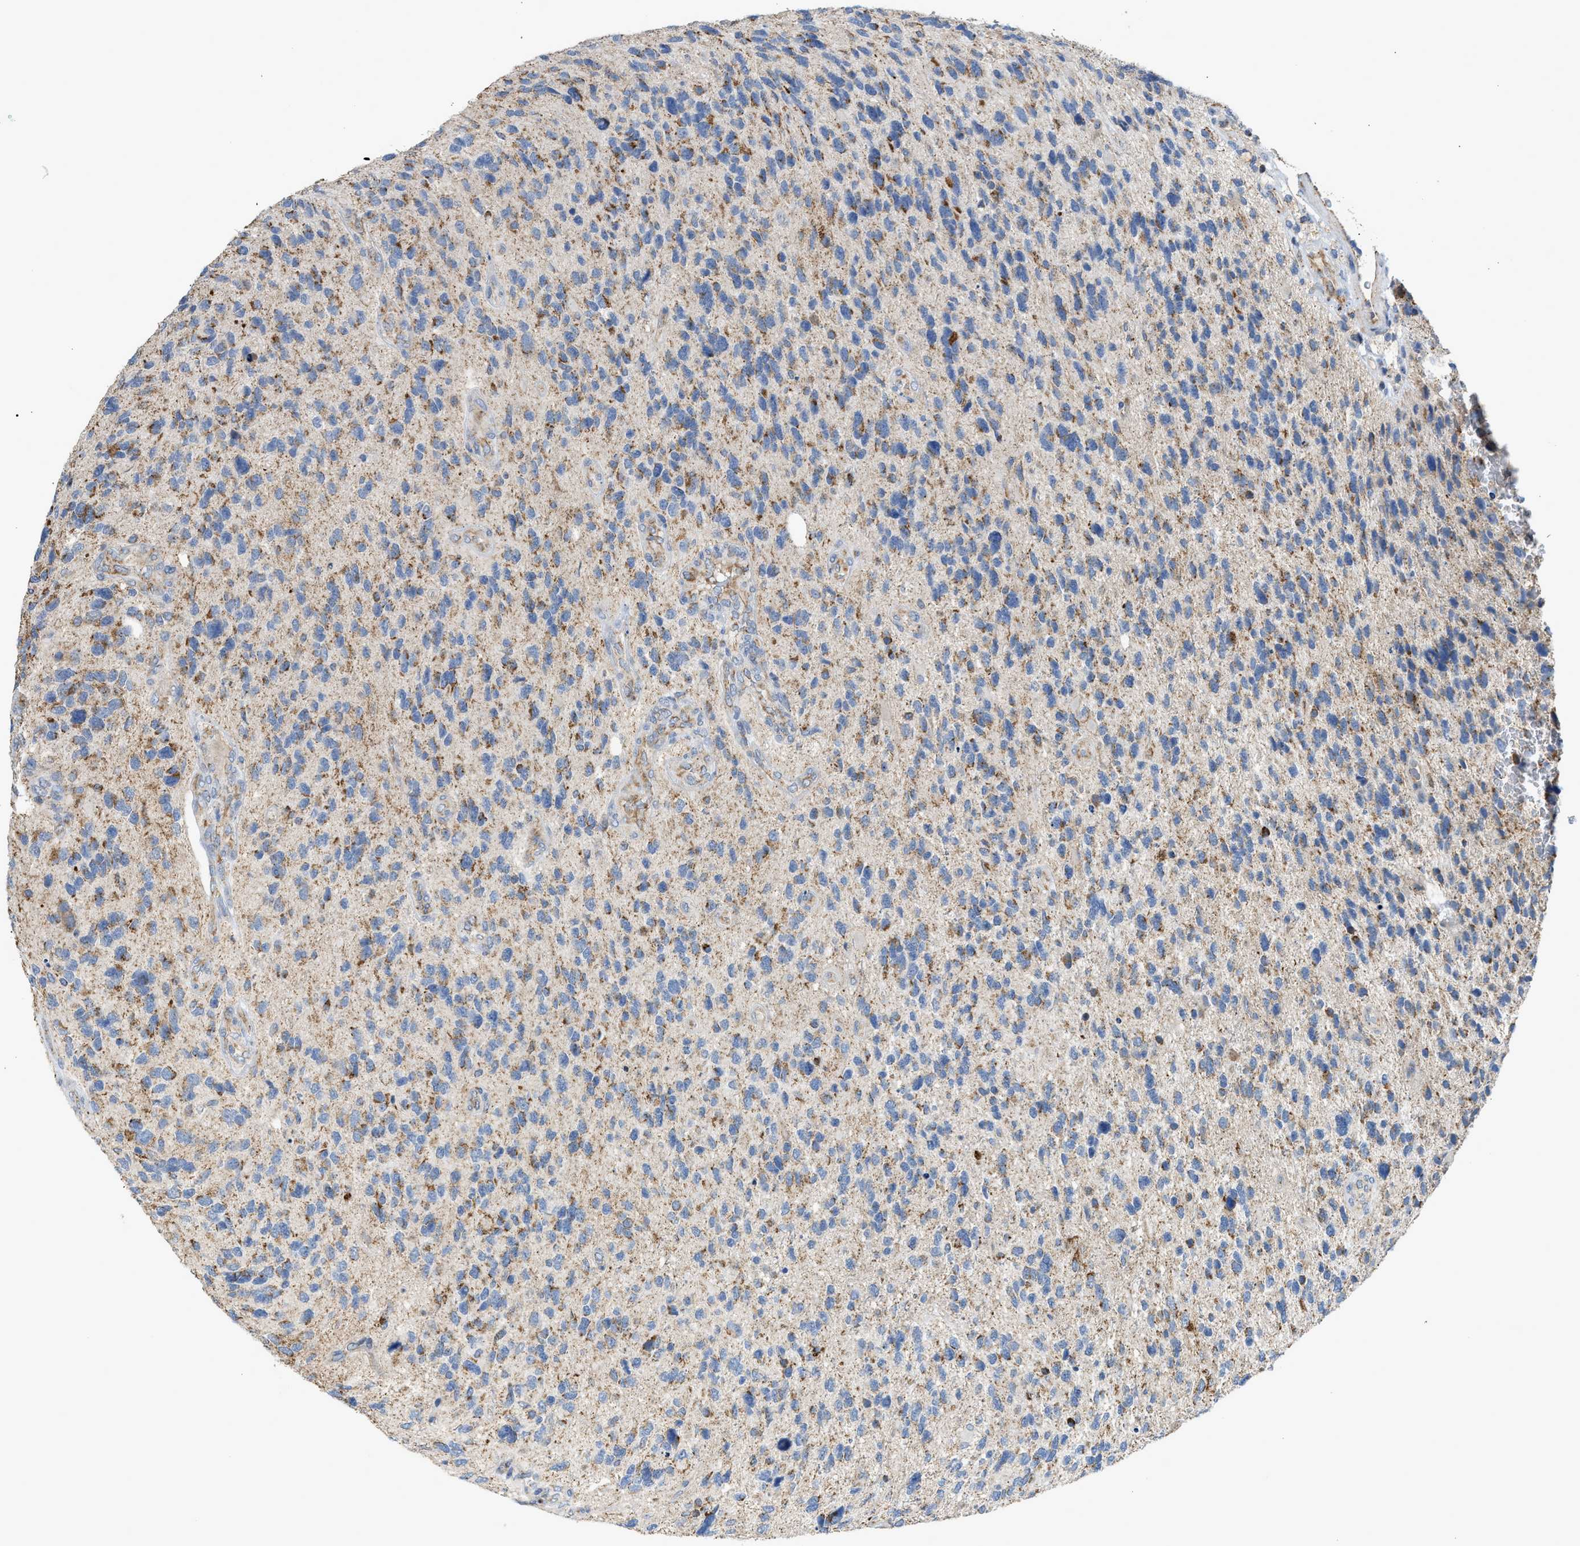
{"staining": {"intensity": "moderate", "quantity": "<25%", "location": "cytoplasmic/membranous"}, "tissue": "glioma", "cell_type": "Tumor cells", "image_type": "cancer", "snomed": [{"axis": "morphology", "description": "Glioma, malignant, High grade"}, {"axis": "topography", "description": "Brain"}], "caption": "Immunohistochemical staining of malignant high-grade glioma exhibits low levels of moderate cytoplasmic/membranous expression in about <25% of tumor cells. (brown staining indicates protein expression, while blue staining denotes nuclei).", "gene": "GOT2", "patient": {"sex": "female", "age": 58}}